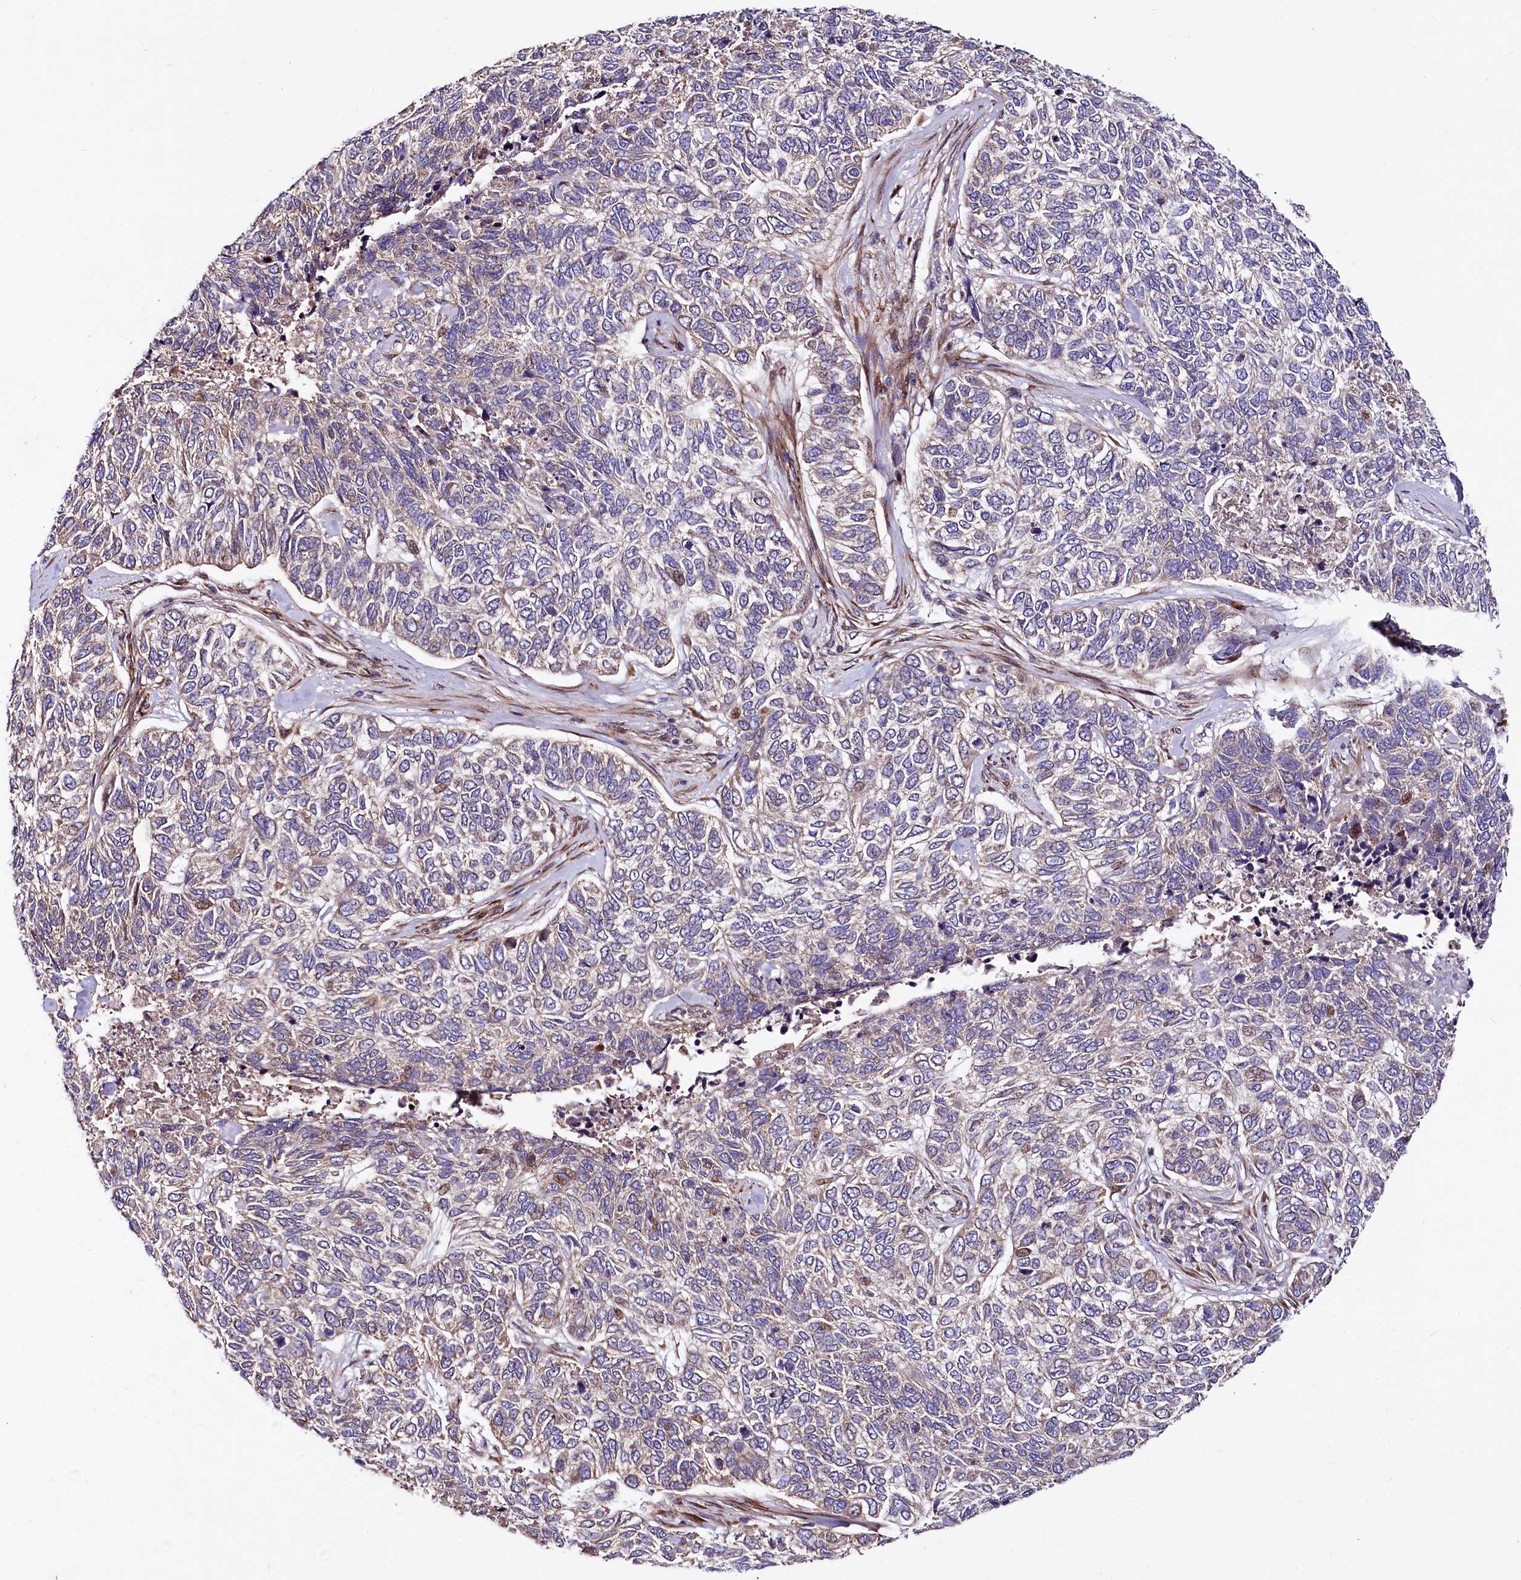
{"staining": {"intensity": "moderate", "quantity": "<25%", "location": "nuclear"}, "tissue": "skin cancer", "cell_type": "Tumor cells", "image_type": "cancer", "snomed": [{"axis": "morphology", "description": "Basal cell carcinoma"}, {"axis": "topography", "description": "Skin"}], "caption": "The image shows a brown stain indicating the presence of a protein in the nuclear of tumor cells in skin cancer (basal cell carcinoma).", "gene": "PDZRN3", "patient": {"sex": "female", "age": 65}}